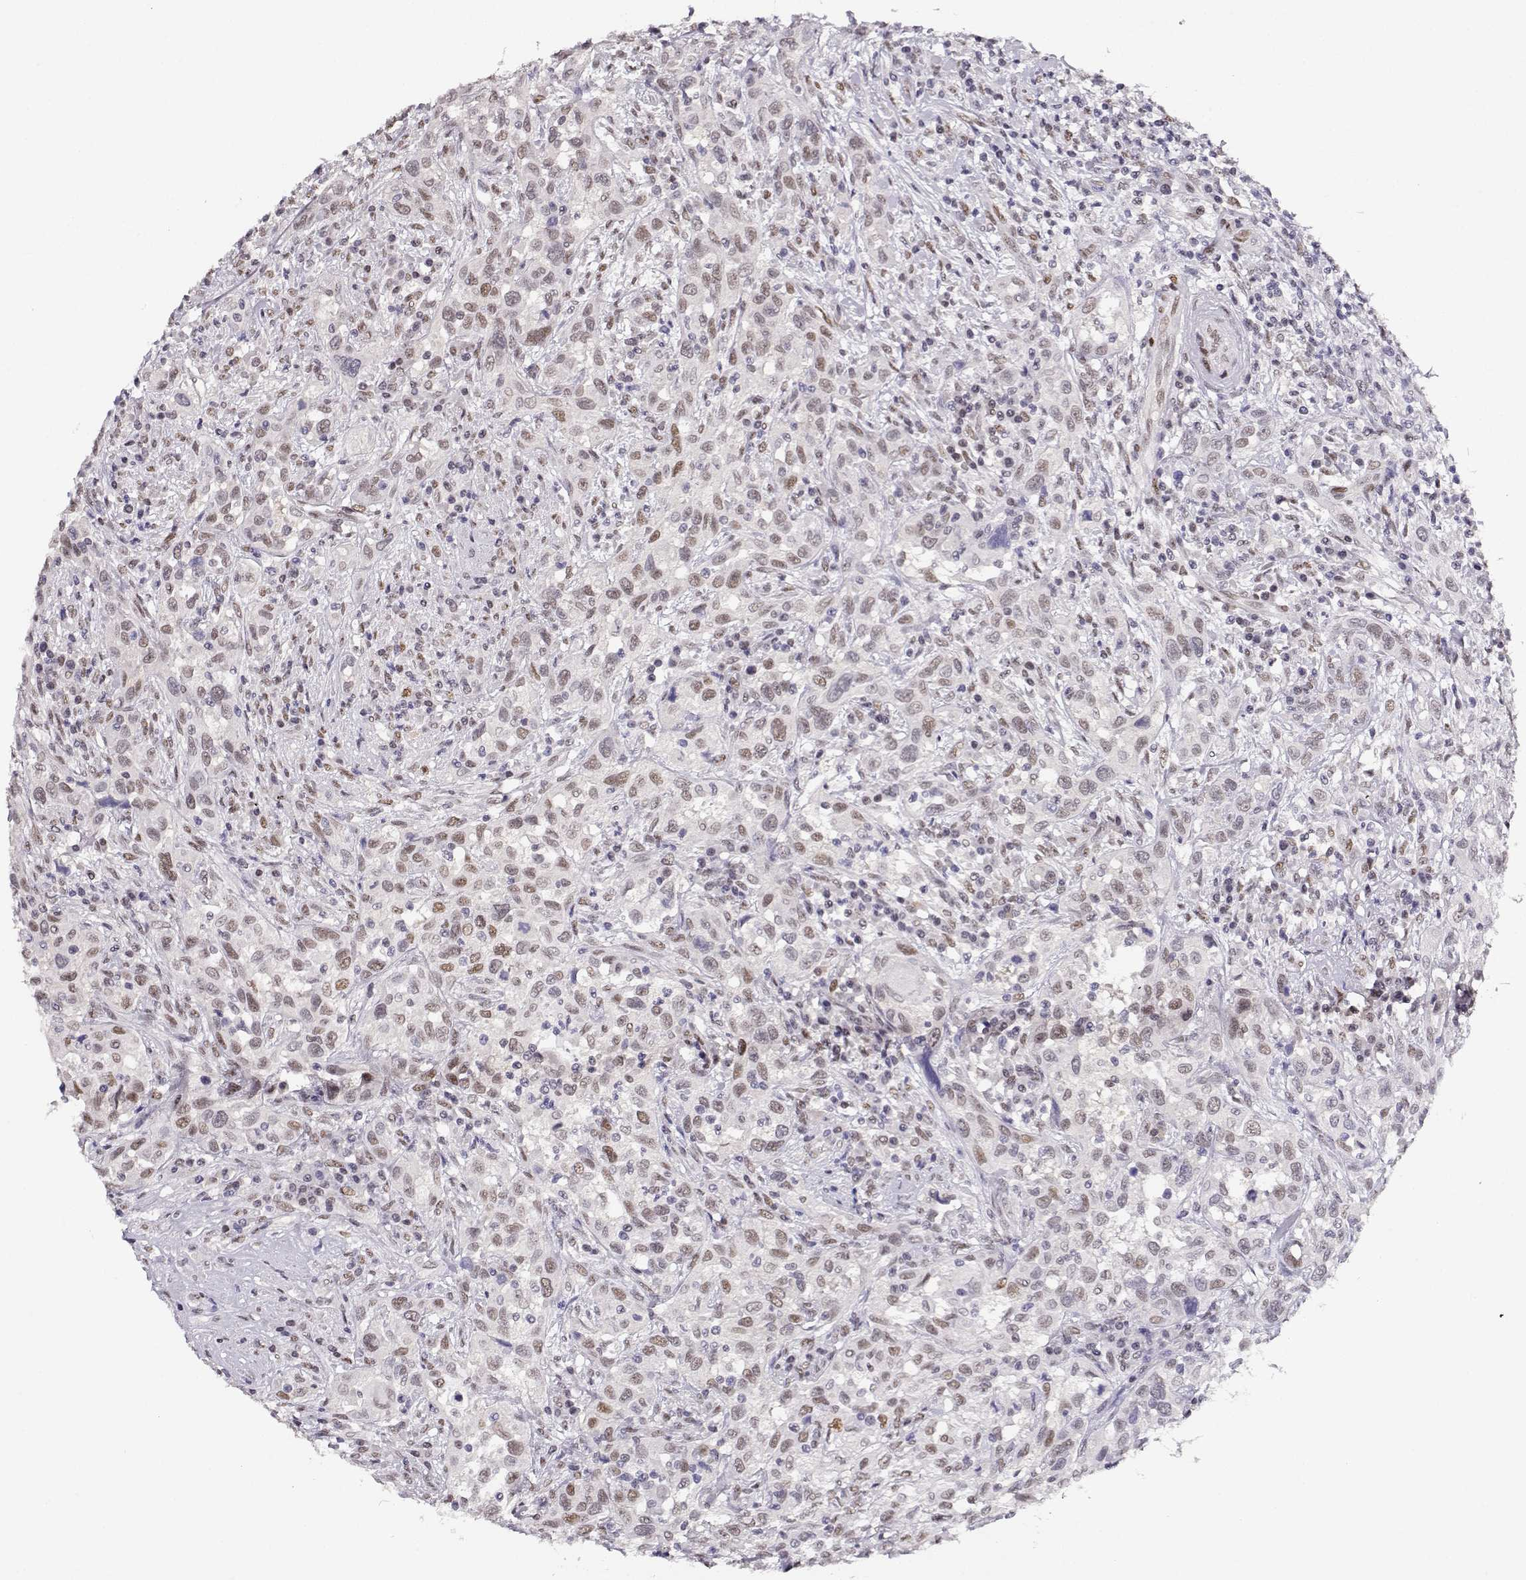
{"staining": {"intensity": "weak", "quantity": "25%-75%", "location": "nuclear"}, "tissue": "urothelial cancer", "cell_type": "Tumor cells", "image_type": "cancer", "snomed": [{"axis": "morphology", "description": "Urothelial carcinoma, NOS"}, {"axis": "morphology", "description": "Urothelial carcinoma, High grade"}, {"axis": "topography", "description": "Urinary bladder"}], "caption": "The immunohistochemical stain highlights weak nuclear expression in tumor cells of urothelial cancer tissue.", "gene": "POLI", "patient": {"sex": "female", "age": 64}}